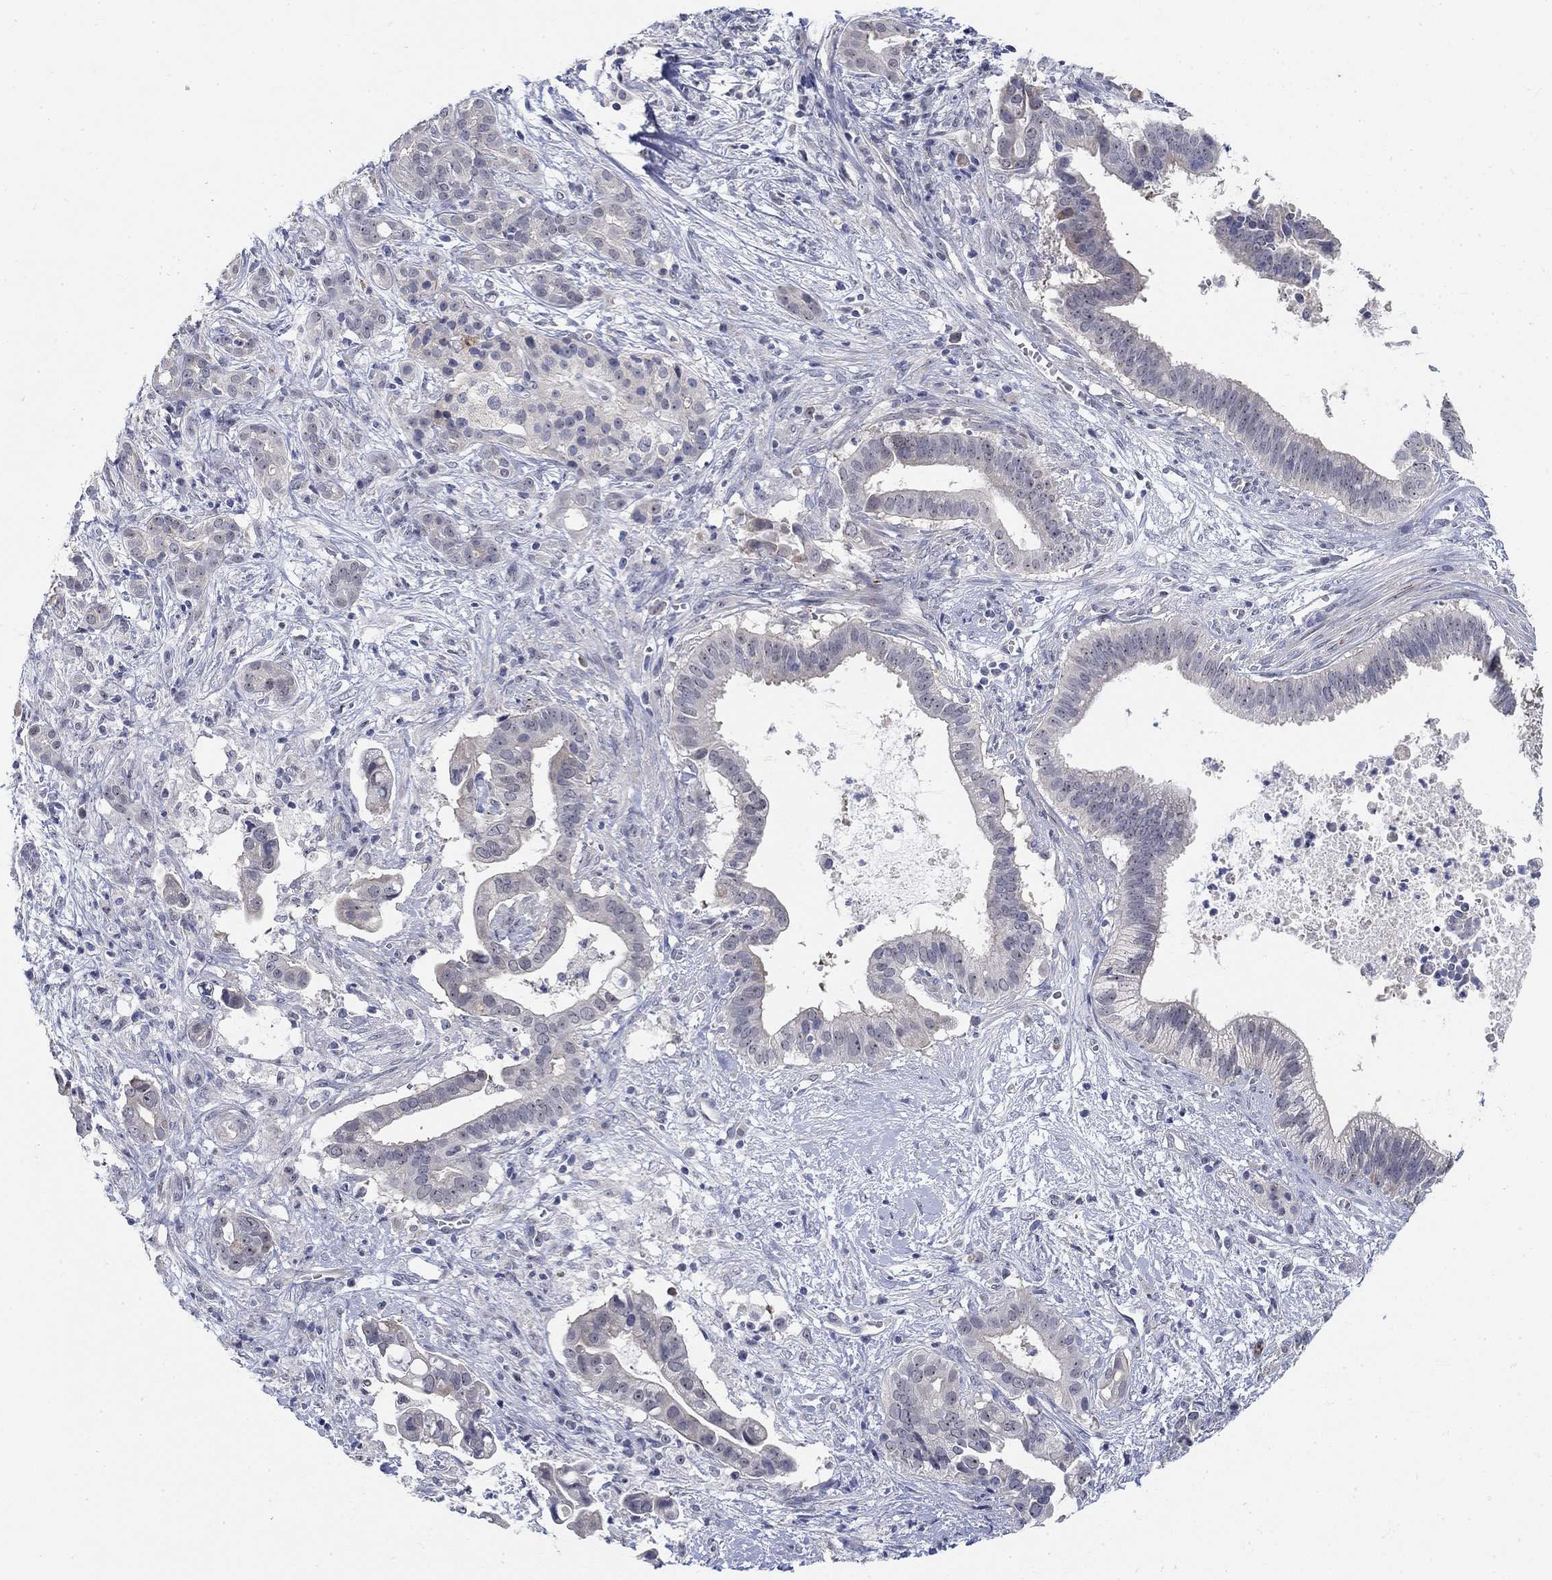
{"staining": {"intensity": "negative", "quantity": "none", "location": "none"}, "tissue": "pancreatic cancer", "cell_type": "Tumor cells", "image_type": "cancer", "snomed": [{"axis": "morphology", "description": "Adenocarcinoma, NOS"}, {"axis": "topography", "description": "Pancreas"}], "caption": "Pancreatic adenocarcinoma was stained to show a protein in brown. There is no significant expression in tumor cells.", "gene": "SMIM18", "patient": {"sex": "male", "age": 61}}